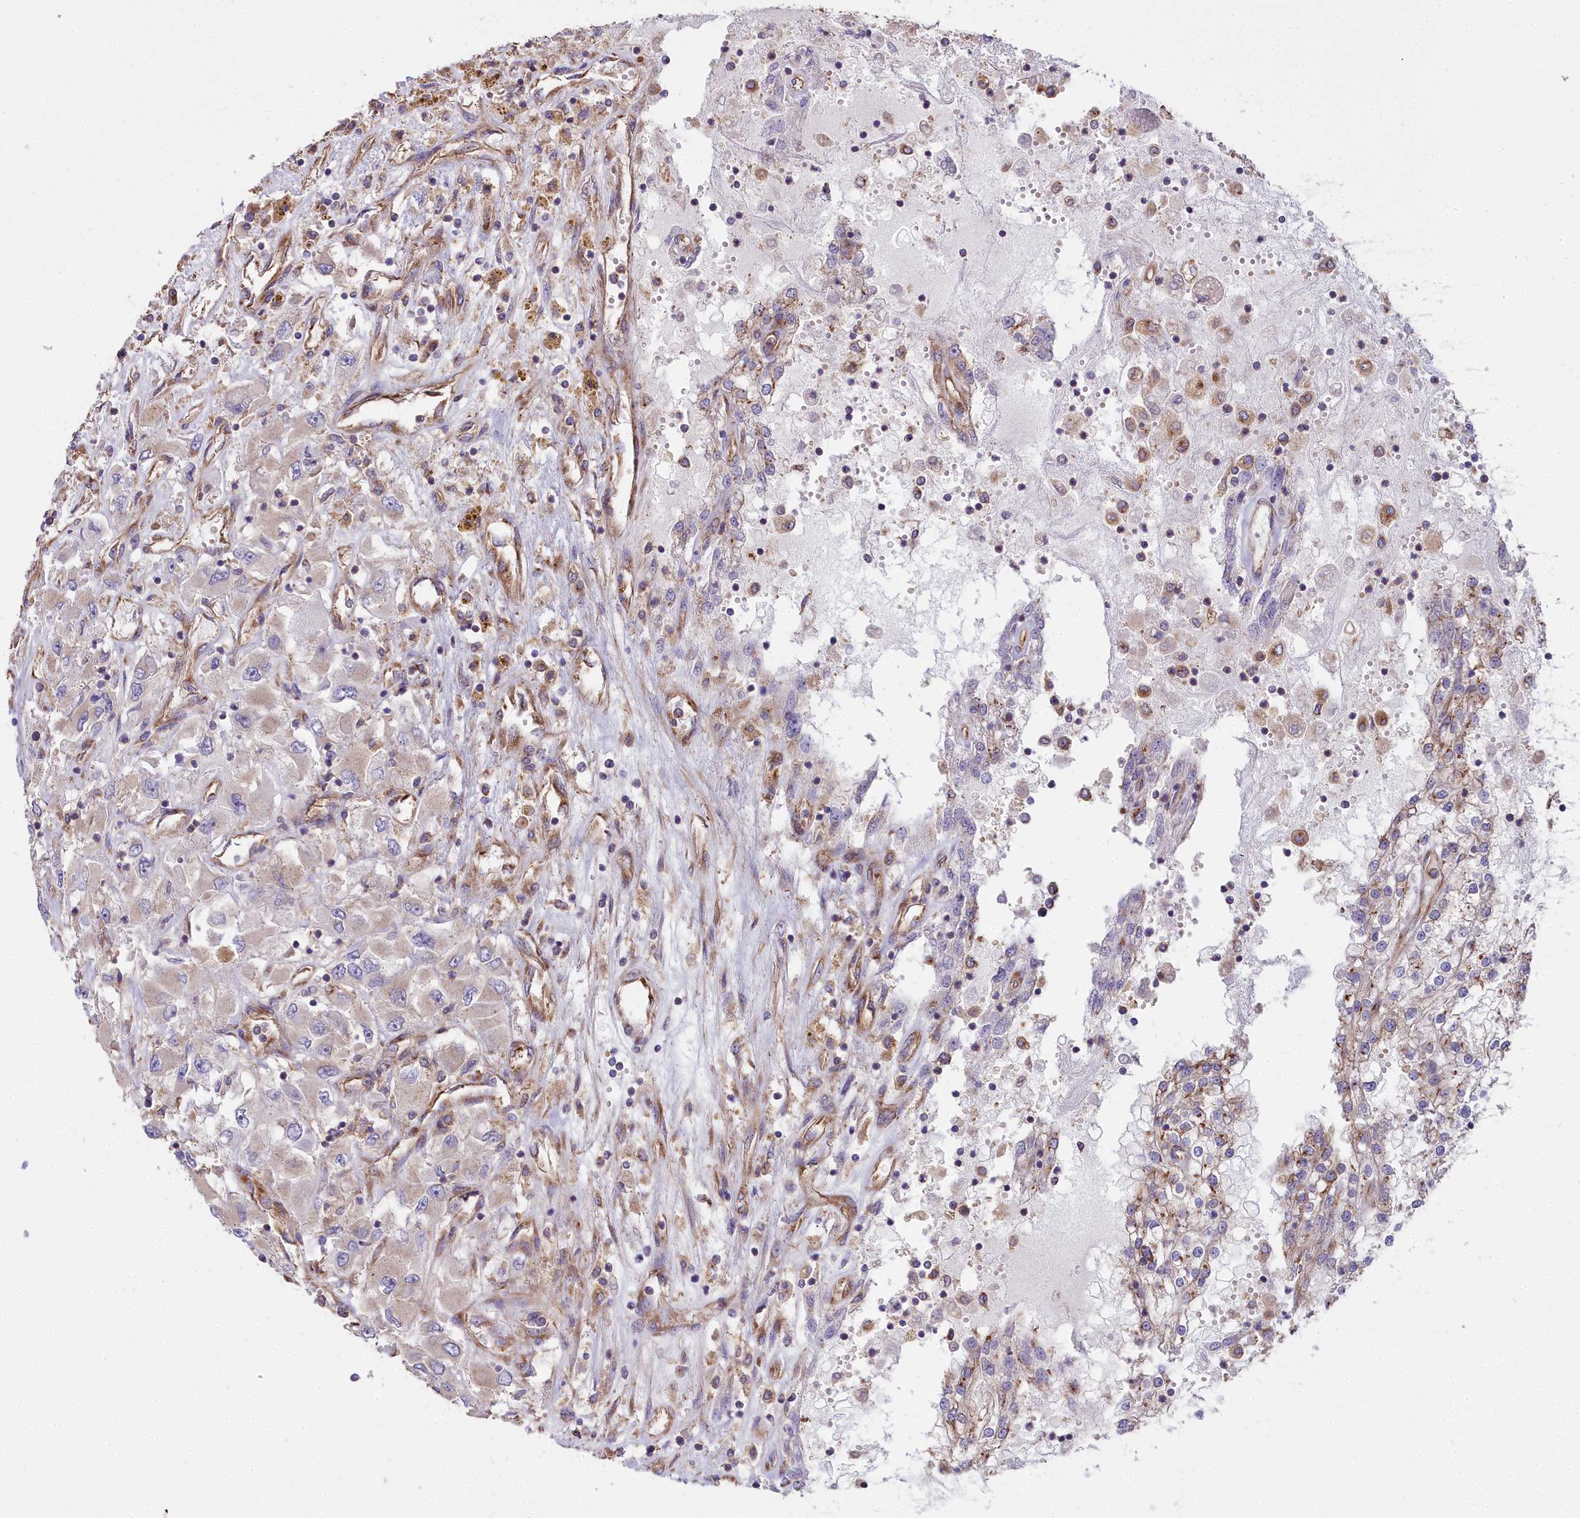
{"staining": {"intensity": "weak", "quantity": "<25%", "location": "cytoplasmic/membranous"}, "tissue": "renal cancer", "cell_type": "Tumor cells", "image_type": "cancer", "snomed": [{"axis": "morphology", "description": "Adenocarcinoma, NOS"}, {"axis": "topography", "description": "Kidney"}], "caption": "This is a histopathology image of immunohistochemistry staining of renal adenocarcinoma, which shows no expression in tumor cells.", "gene": "DCTN3", "patient": {"sex": "female", "age": 52}}